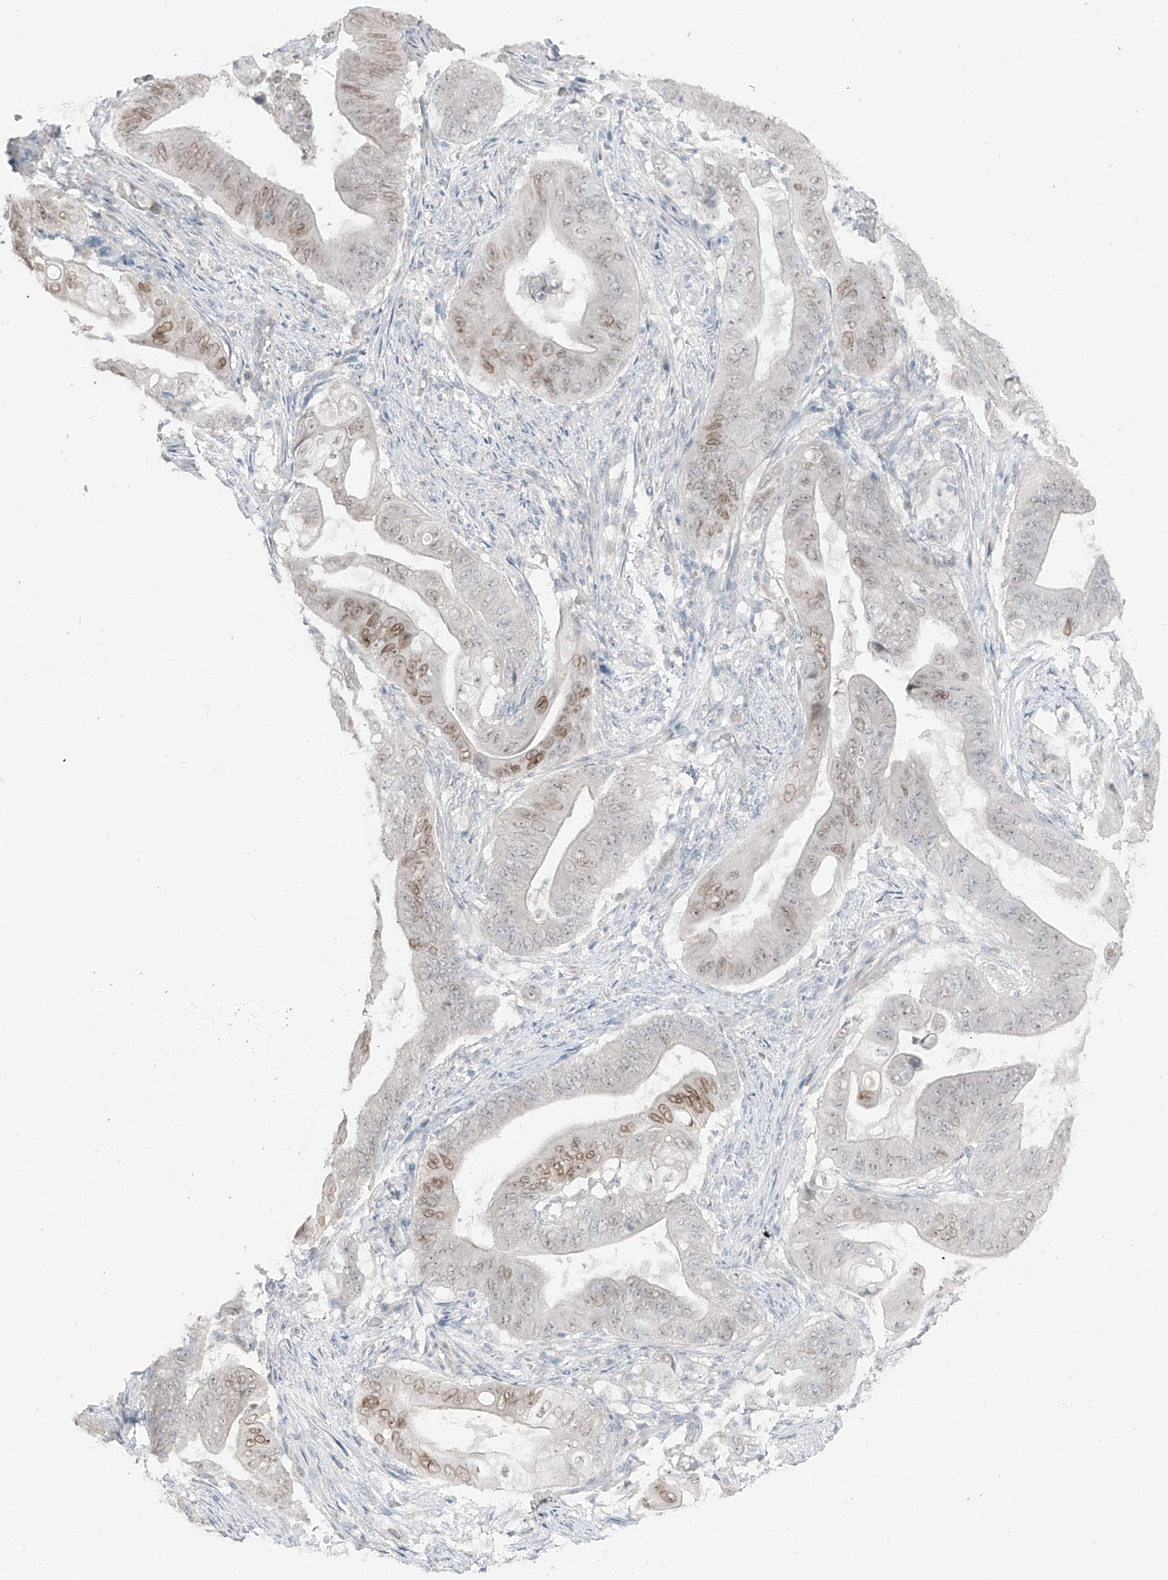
{"staining": {"intensity": "moderate", "quantity": "25%-75%", "location": "nuclear"}, "tissue": "stomach cancer", "cell_type": "Tumor cells", "image_type": "cancer", "snomed": [{"axis": "morphology", "description": "Adenocarcinoma, NOS"}, {"axis": "topography", "description": "Stomach"}], "caption": "IHC of stomach cancer (adenocarcinoma) demonstrates medium levels of moderate nuclear staining in about 25%-75% of tumor cells.", "gene": "PRDM6", "patient": {"sex": "female", "age": 73}}